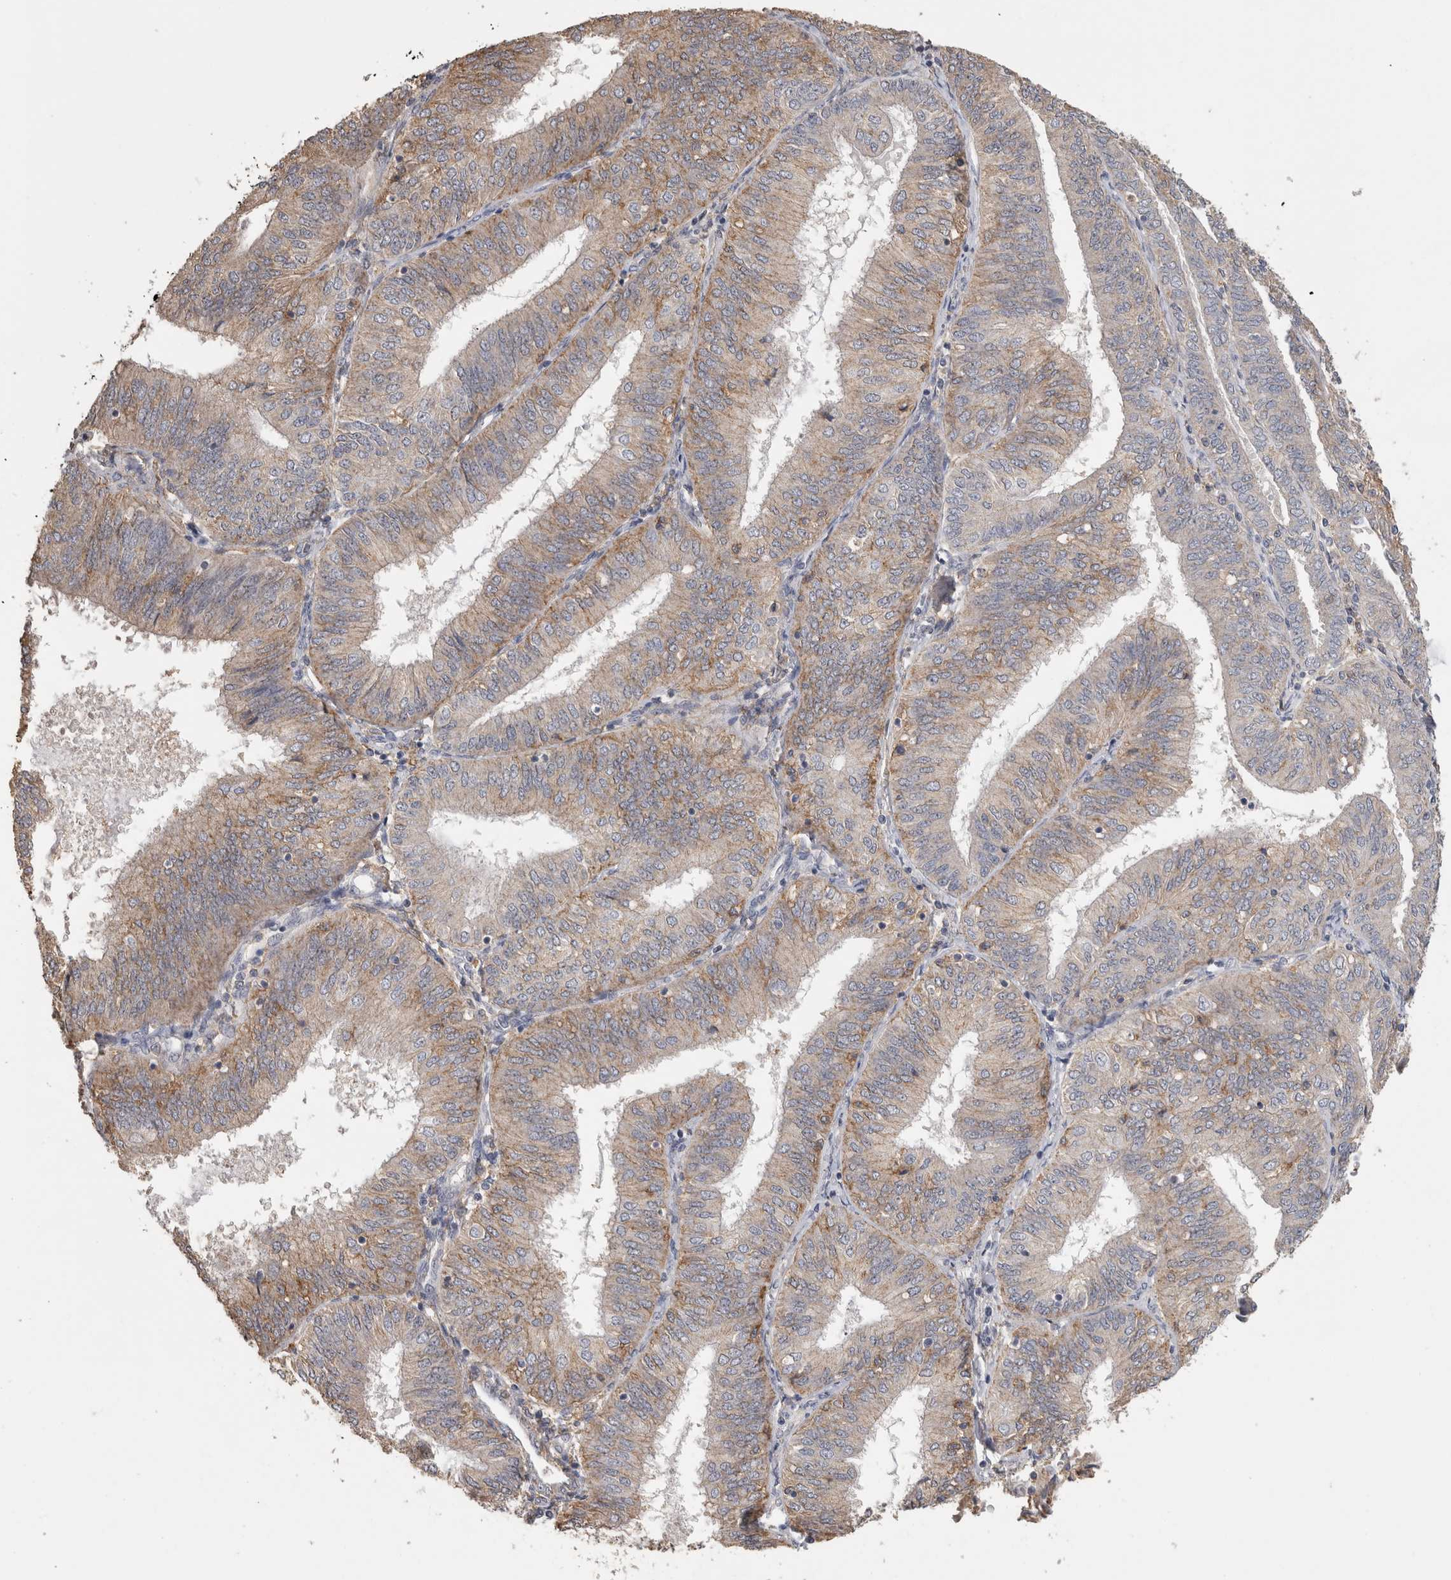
{"staining": {"intensity": "weak", "quantity": "25%-75%", "location": "cytoplasmic/membranous"}, "tissue": "endometrial cancer", "cell_type": "Tumor cells", "image_type": "cancer", "snomed": [{"axis": "morphology", "description": "Adenocarcinoma, NOS"}, {"axis": "topography", "description": "Endometrium"}], "caption": "Tumor cells demonstrate low levels of weak cytoplasmic/membranous positivity in about 25%-75% of cells in human endometrial adenocarcinoma. The protein is stained brown, and the nuclei are stained in blue (DAB (3,3'-diaminobenzidine) IHC with brightfield microscopy, high magnification).", "gene": "CNTFR", "patient": {"sex": "female", "age": 58}}